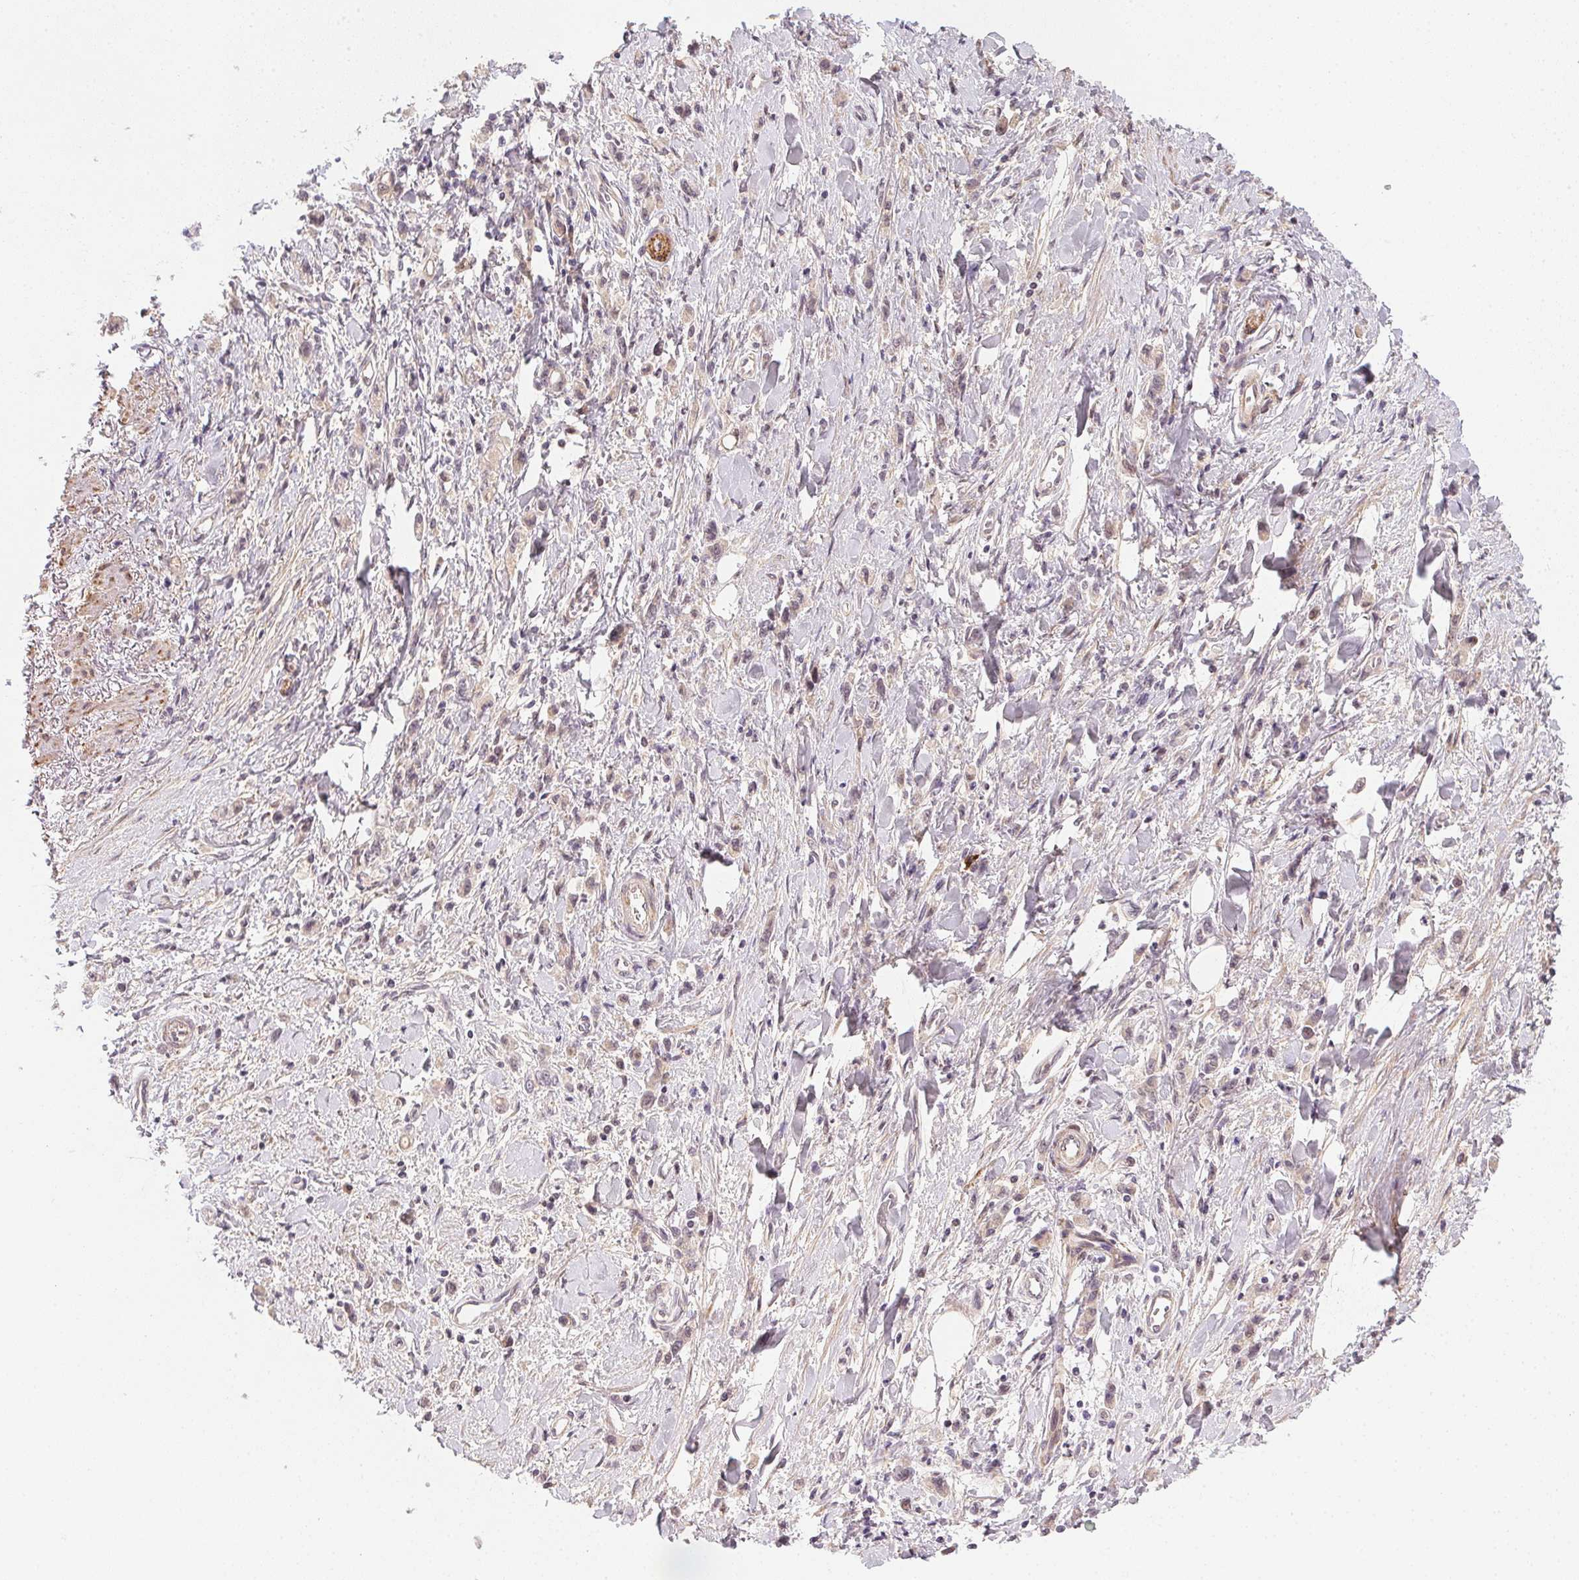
{"staining": {"intensity": "negative", "quantity": "none", "location": "none"}, "tissue": "stomach cancer", "cell_type": "Tumor cells", "image_type": "cancer", "snomed": [{"axis": "morphology", "description": "Adenocarcinoma, NOS"}, {"axis": "topography", "description": "Stomach"}], "caption": "The photomicrograph demonstrates no significant expression in tumor cells of stomach adenocarcinoma.", "gene": "CFAP92", "patient": {"sex": "male", "age": 77}}